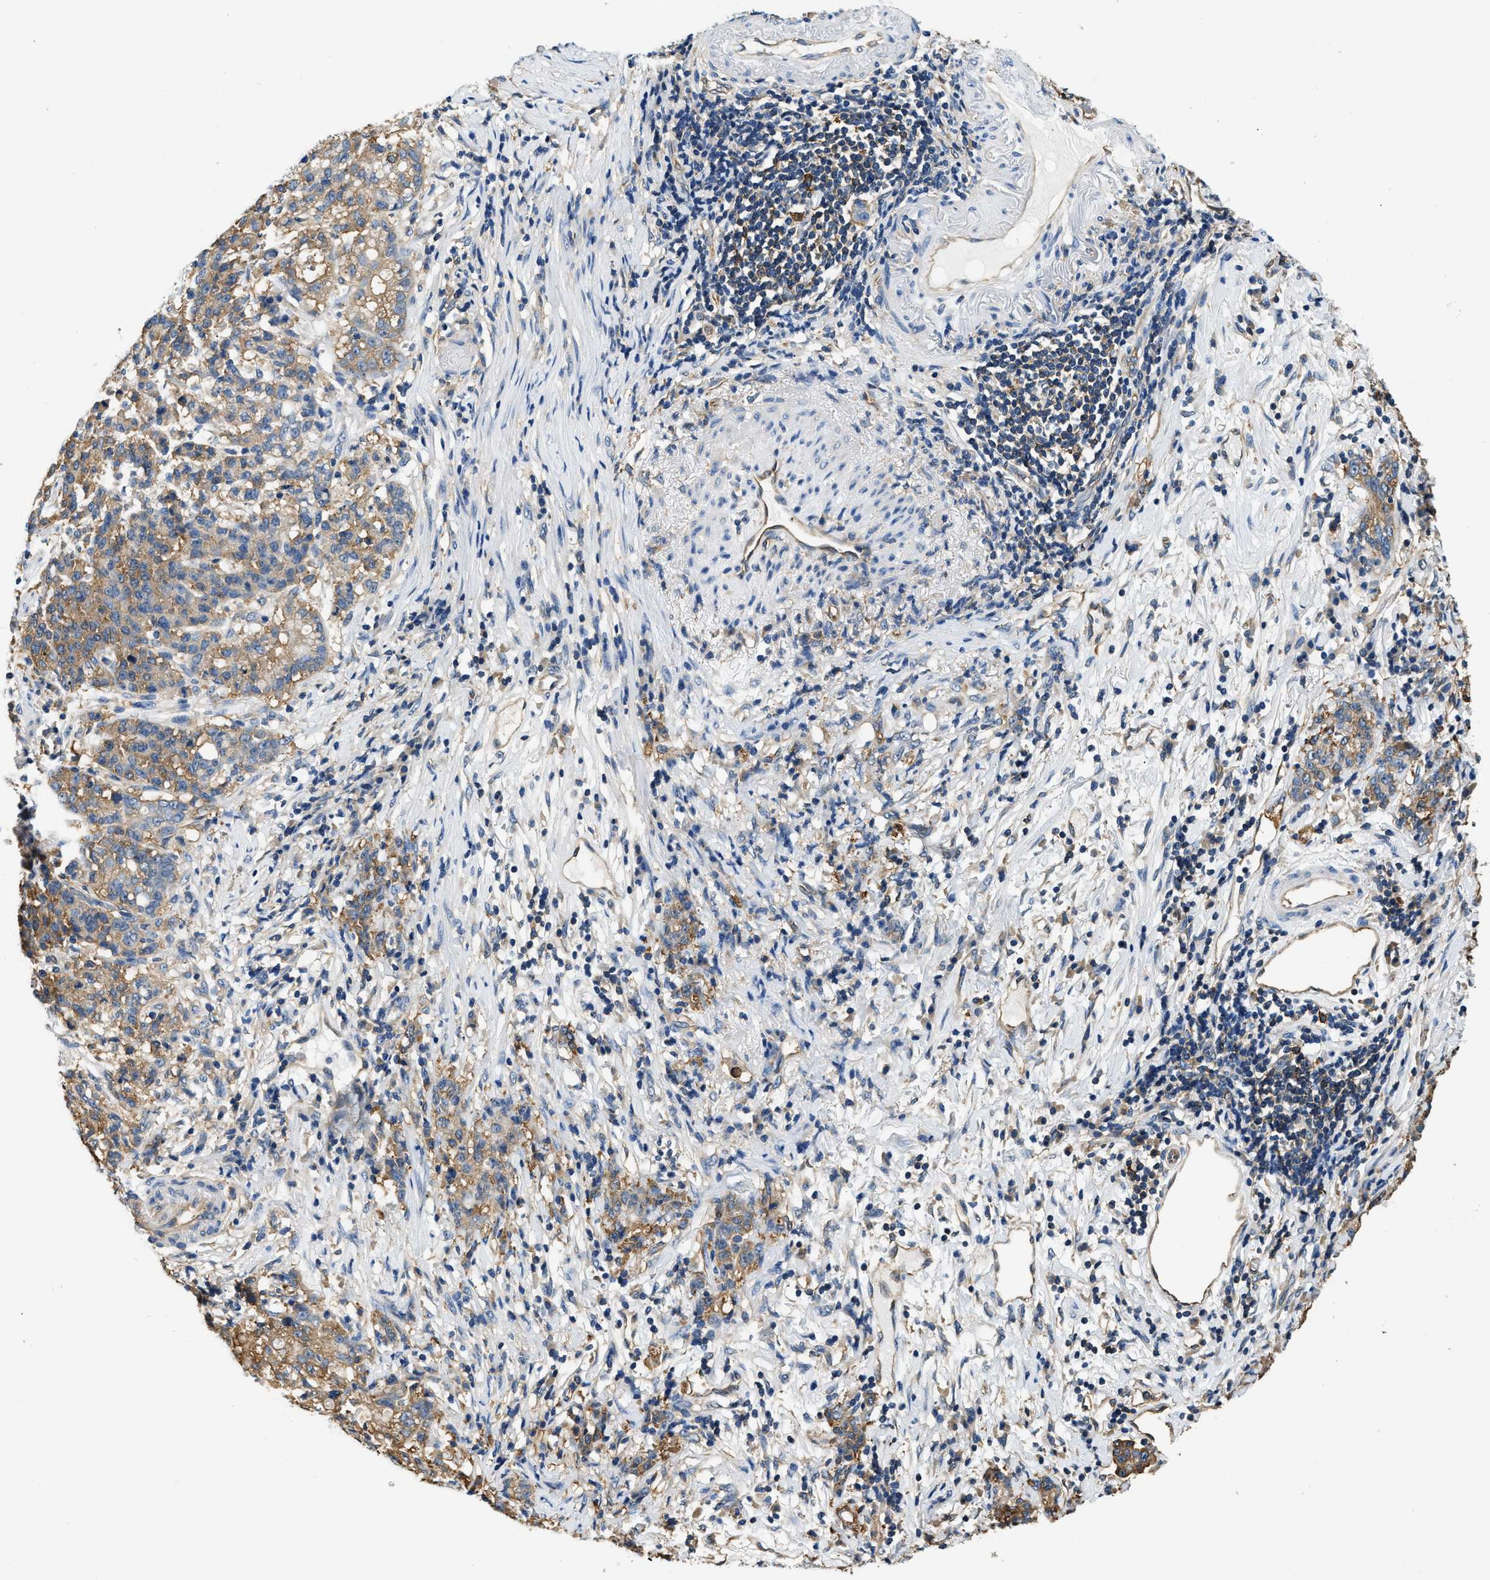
{"staining": {"intensity": "moderate", "quantity": ">75%", "location": "cytoplasmic/membranous"}, "tissue": "stomach cancer", "cell_type": "Tumor cells", "image_type": "cancer", "snomed": [{"axis": "morphology", "description": "Adenocarcinoma, NOS"}, {"axis": "topography", "description": "Stomach, lower"}], "caption": "Stomach cancer stained with immunohistochemistry (IHC) displays moderate cytoplasmic/membranous expression in about >75% of tumor cells. The protein is shown in brown color, while the nuclei are stained blue.", "gene": "PPP2R1B", "patient": {"sex": "male", "age": 88}}